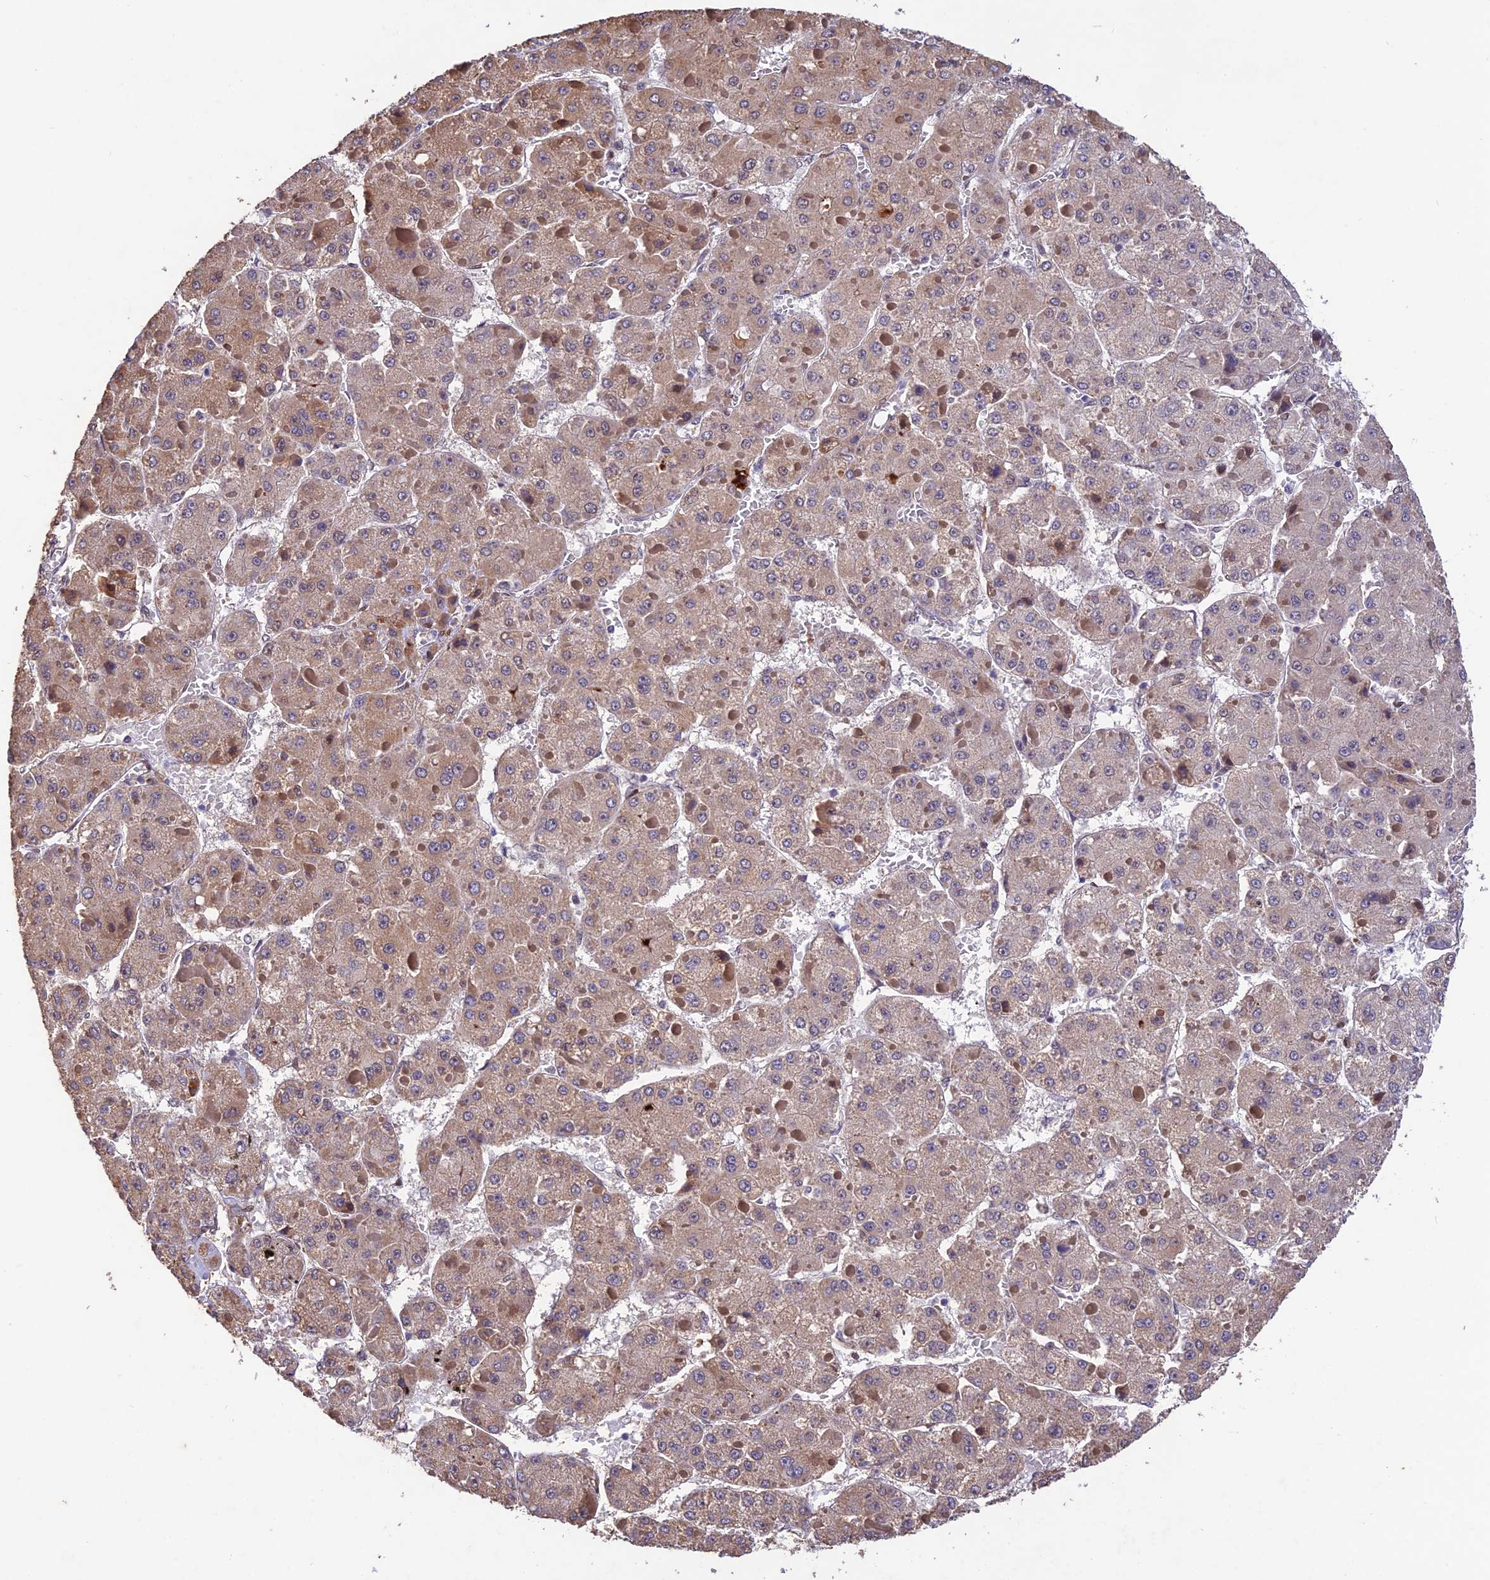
{"staining": {"intensity": "moderate", "quantity": "25%-75%", "location": "cytoplasmic/membranous"}, "tissue": "liver cancer", "cell_type": "Tumor cells", "image_type": "cancer", "snomed": [{"axis": "morphology", "description": "Carcinoma, Hepatocellular, NOS"}, {"axis": "topography", "description": "Liver"}], "caption": "IHC (DAB) staining of human hepatocellular carcinoma (liver) shows moderate cytoplasmic/membranous protein staining in approximately 25%-75% of tumor cells.", "gene": "WDR55", "patient": {"sex": "female", "age": 73}}